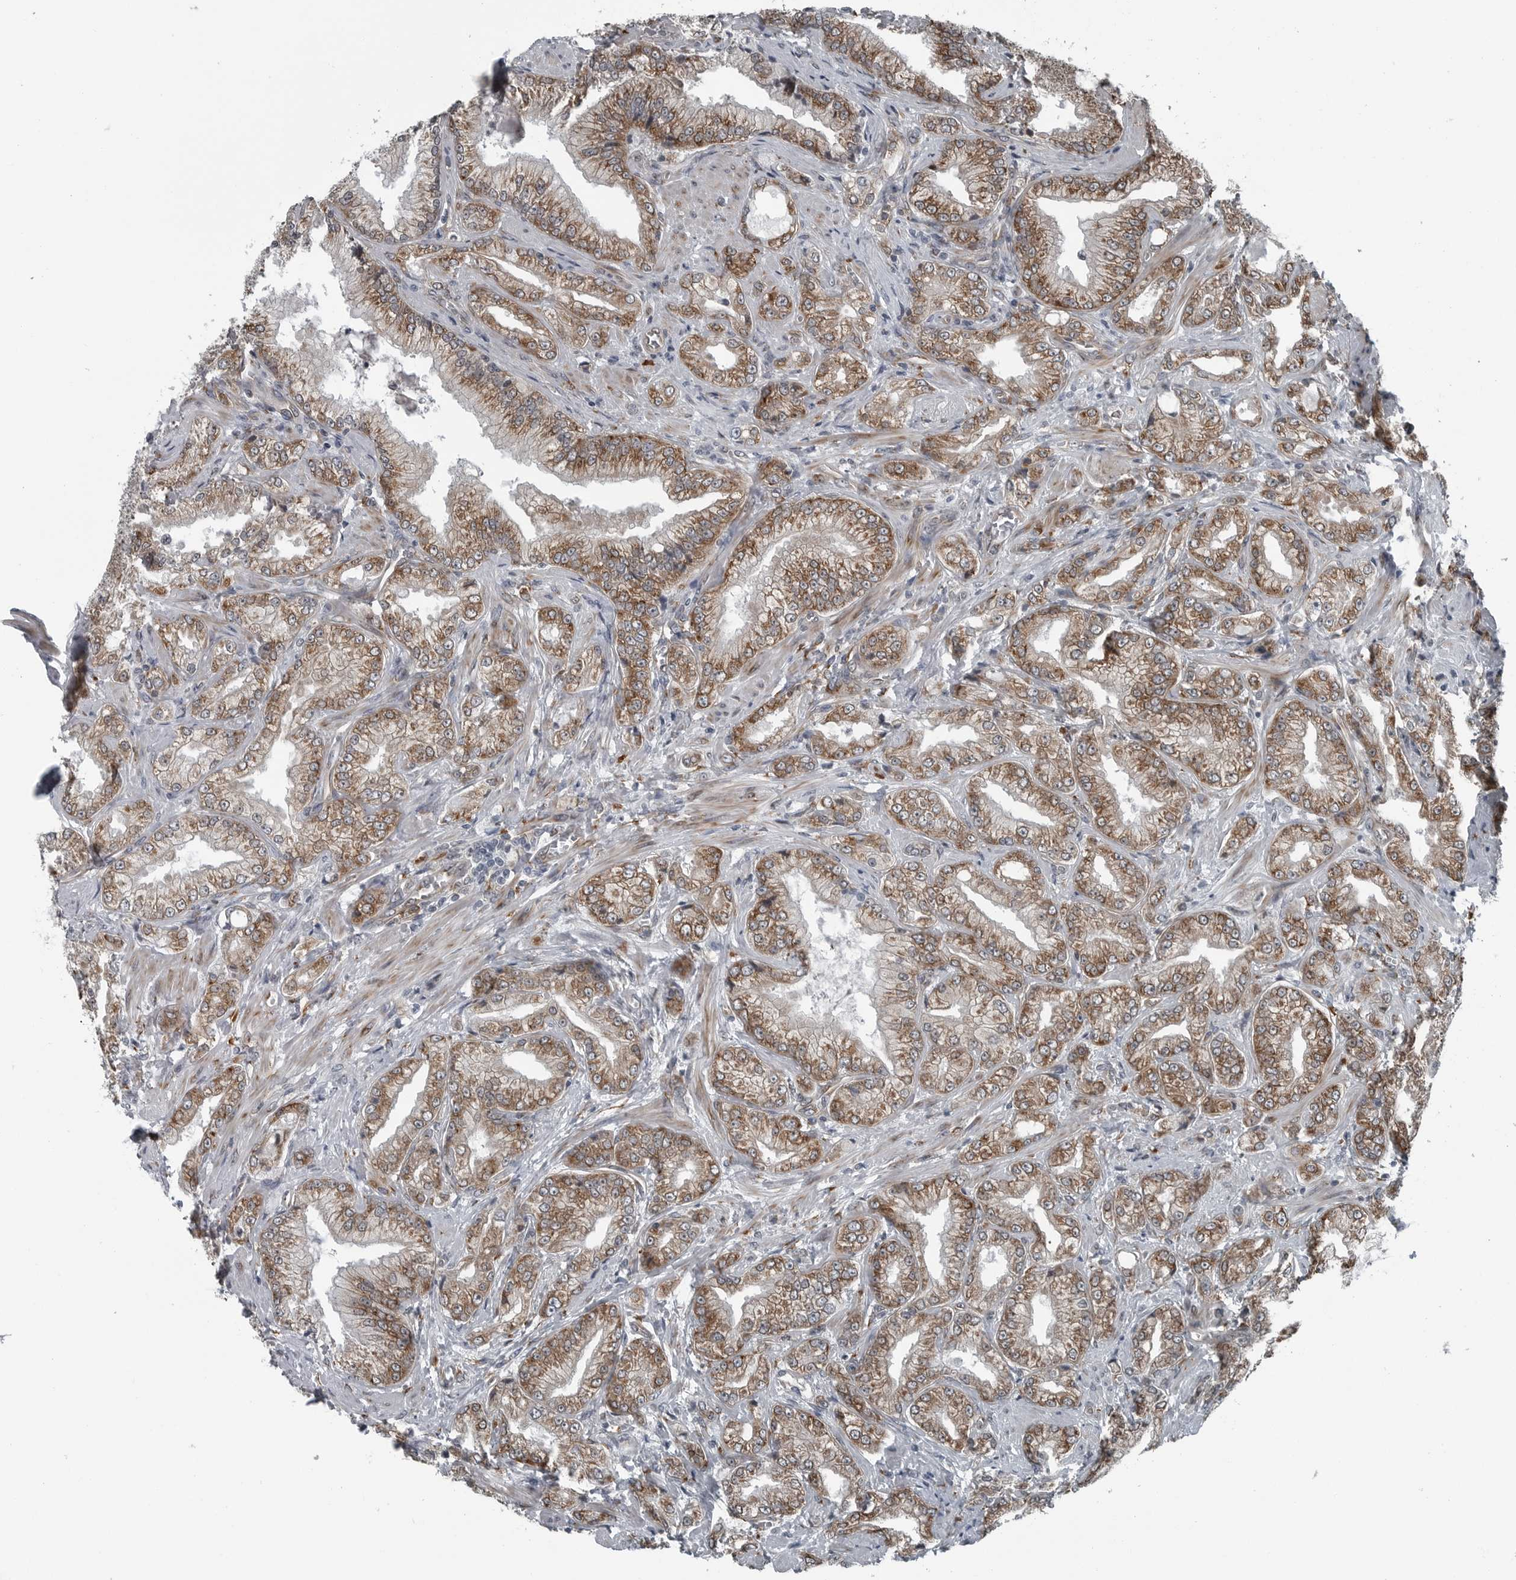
{"staining": {"intensity": "moderate", "quantity": ">75%", "location": "cytoplasmic/membranous"}, "tissue": "prostate cancer", "cell_type": "Tumor cells", "image_type": "cancer", "snomed": [{"axis": "morphology", "description": "Adenocarcinoma, Low grade"}, {"axis": "topography", "description": "Prostate"}], "caption": "A brown stain labels moderate cytoplasmic/membranous positivity of a protein in human low-grade adenocarcinoma (prostate) tumor cells.", "gene": "CEP85", "patient": {"sex": "male", "age": 62}}